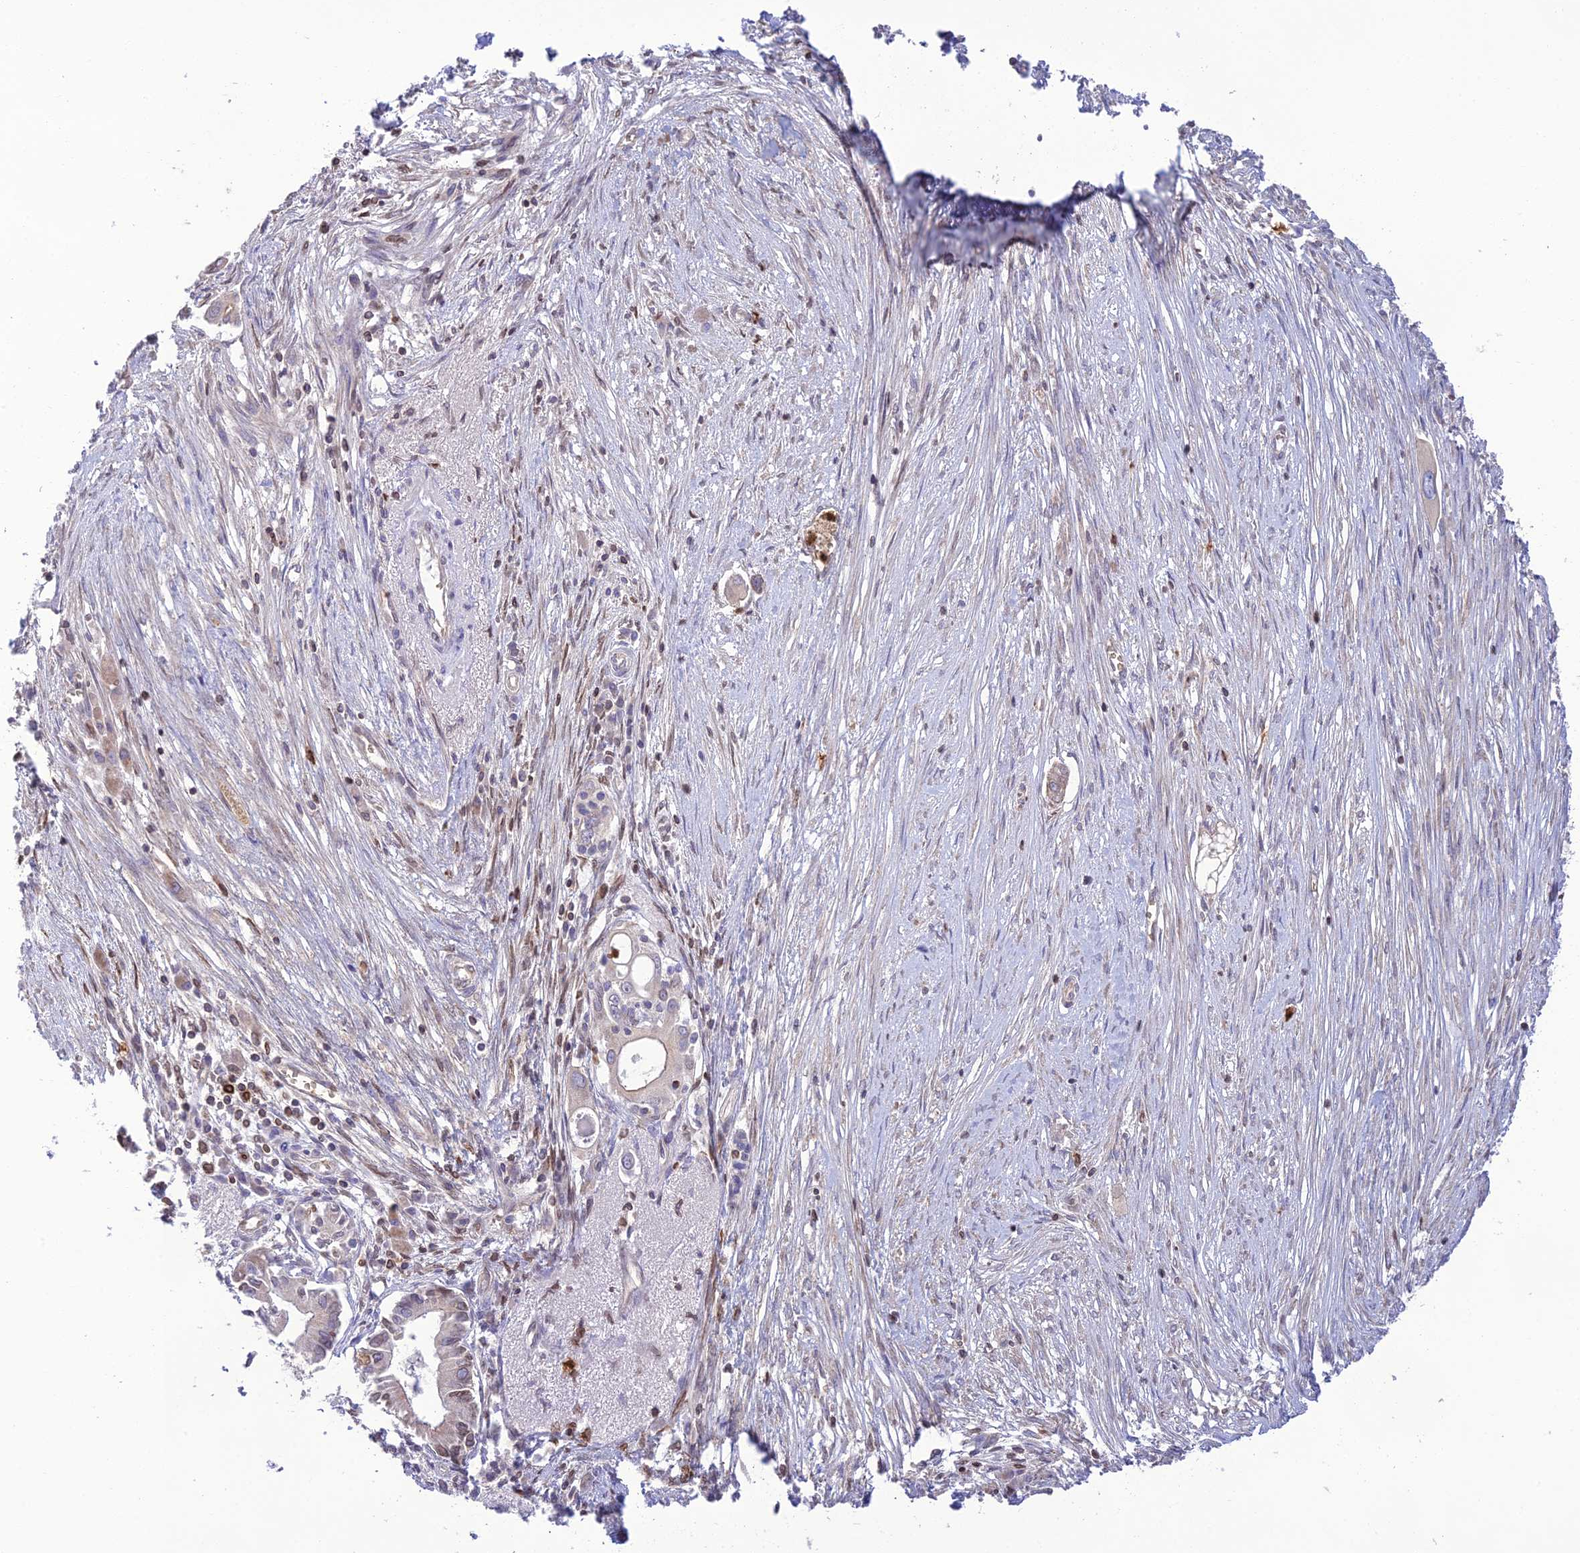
{"staining": {"intensity": "negative", "quantity": "none", "location": "none"}, "tissue": "pancreatic cancer", "cell_type": "Tumor cells", "image_type": "cancer", "snomed": [{"axis": "morphology", "description": "Adenocarcinoma, NOS"}, {"axis": "topography", "description": "Pancreas"}], "caption": "DAB immunohistochemical staining of human pancreatic cancer (adenocarcinoma) demonstrates no significant expression in tumor cells.", "gene": "PKHD1L1", "patient": {"sex": "male", "age": 68}}